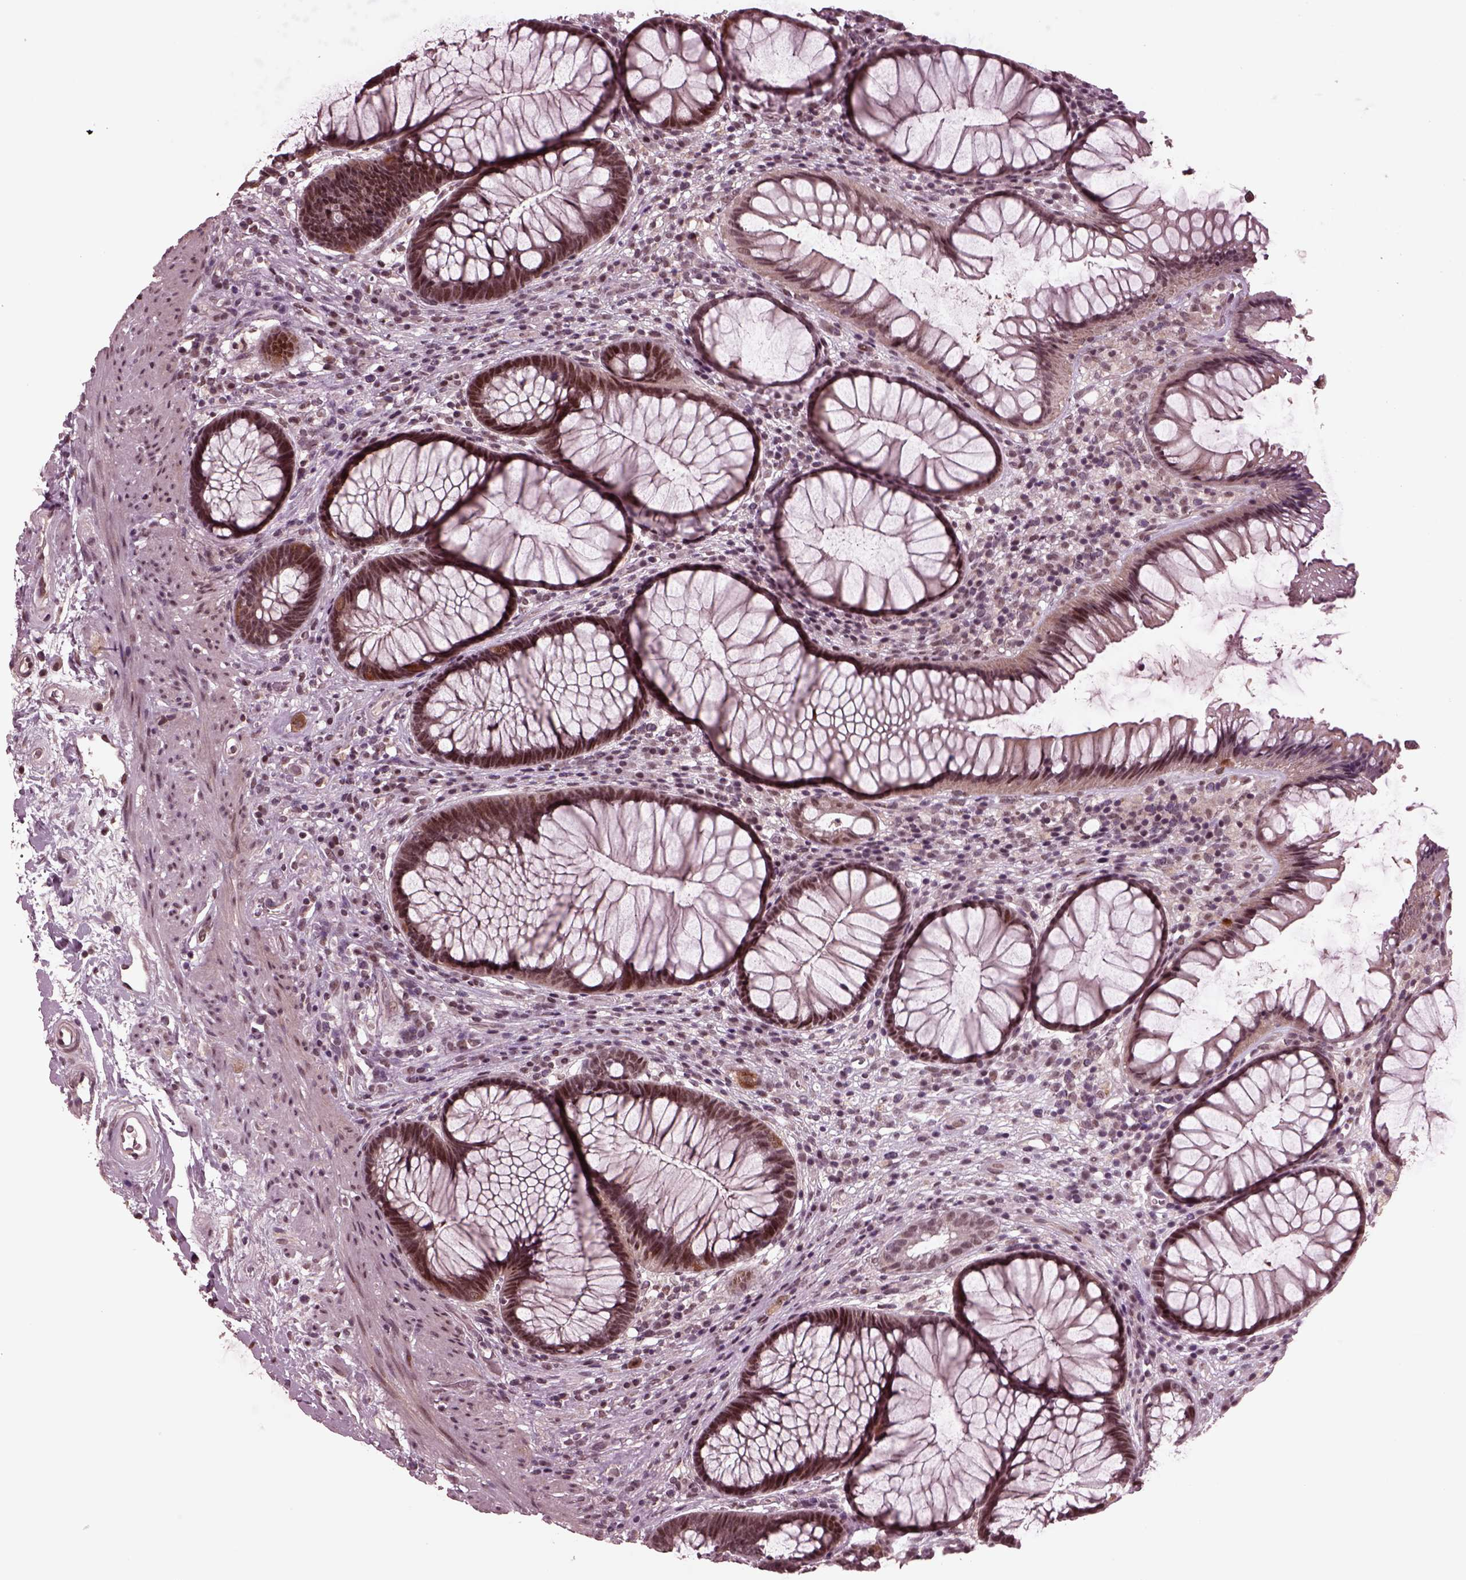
{"staining": {"intensity": "moderate", "quantity": "25%-75%", "location": "nuclear"}, "tissue": "rectum", "cell_type": "Glandular cells", "image_type": "normal", "snomed": [{"axis": "morphology", "description": "Normal tissue, NOS"}, {"axis": "topography", "description": "Smooth muscle"}, {"axis": "topography", "description": "Rectum"}], "caption": "Protein analysis of normal rectum exhibits moderate nuclear positivity in about 25%-75% of glandular cells.", "gene": "NAP1L5", "patient": {"sex": "male", "age": 53}}